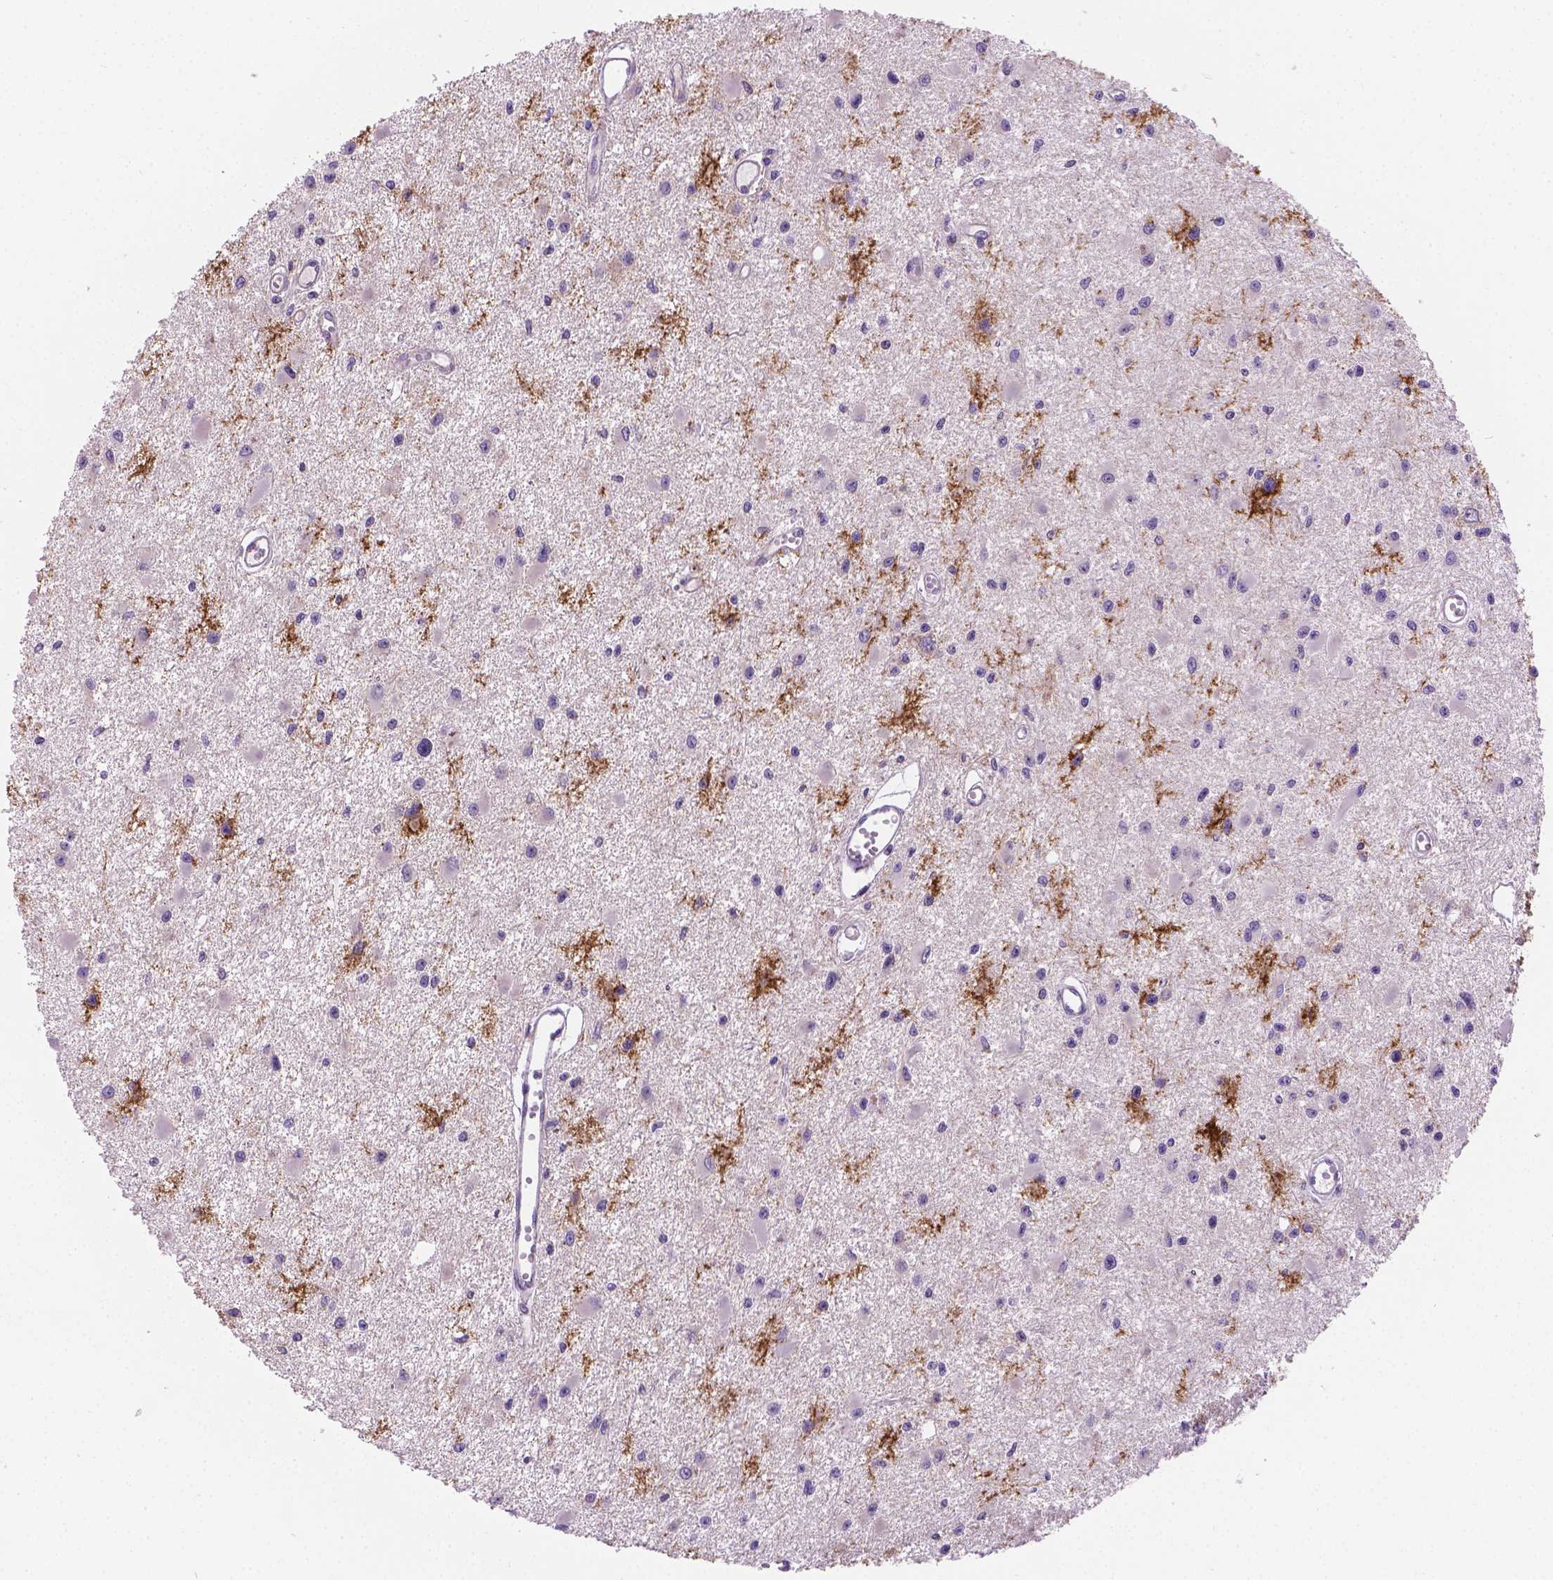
{"staining": {"intensity": "negative", "quantity": "none", "location": "none"}, "tissue": "glioma", "cell_type": "Tumor cells", "image_type": "cancer", "snomed": [{"axis": "morphology", "description": "Glioma, malignant, High grade"}, {"axis": "topography", "description": "Brain"}], "caption": "An image of glioma stained for a protein displays no brown staining in tumor cells. Nuclei are stained in blue.", "gene": "CSPG5", "patient": {"sex": "male", "age": 54}}